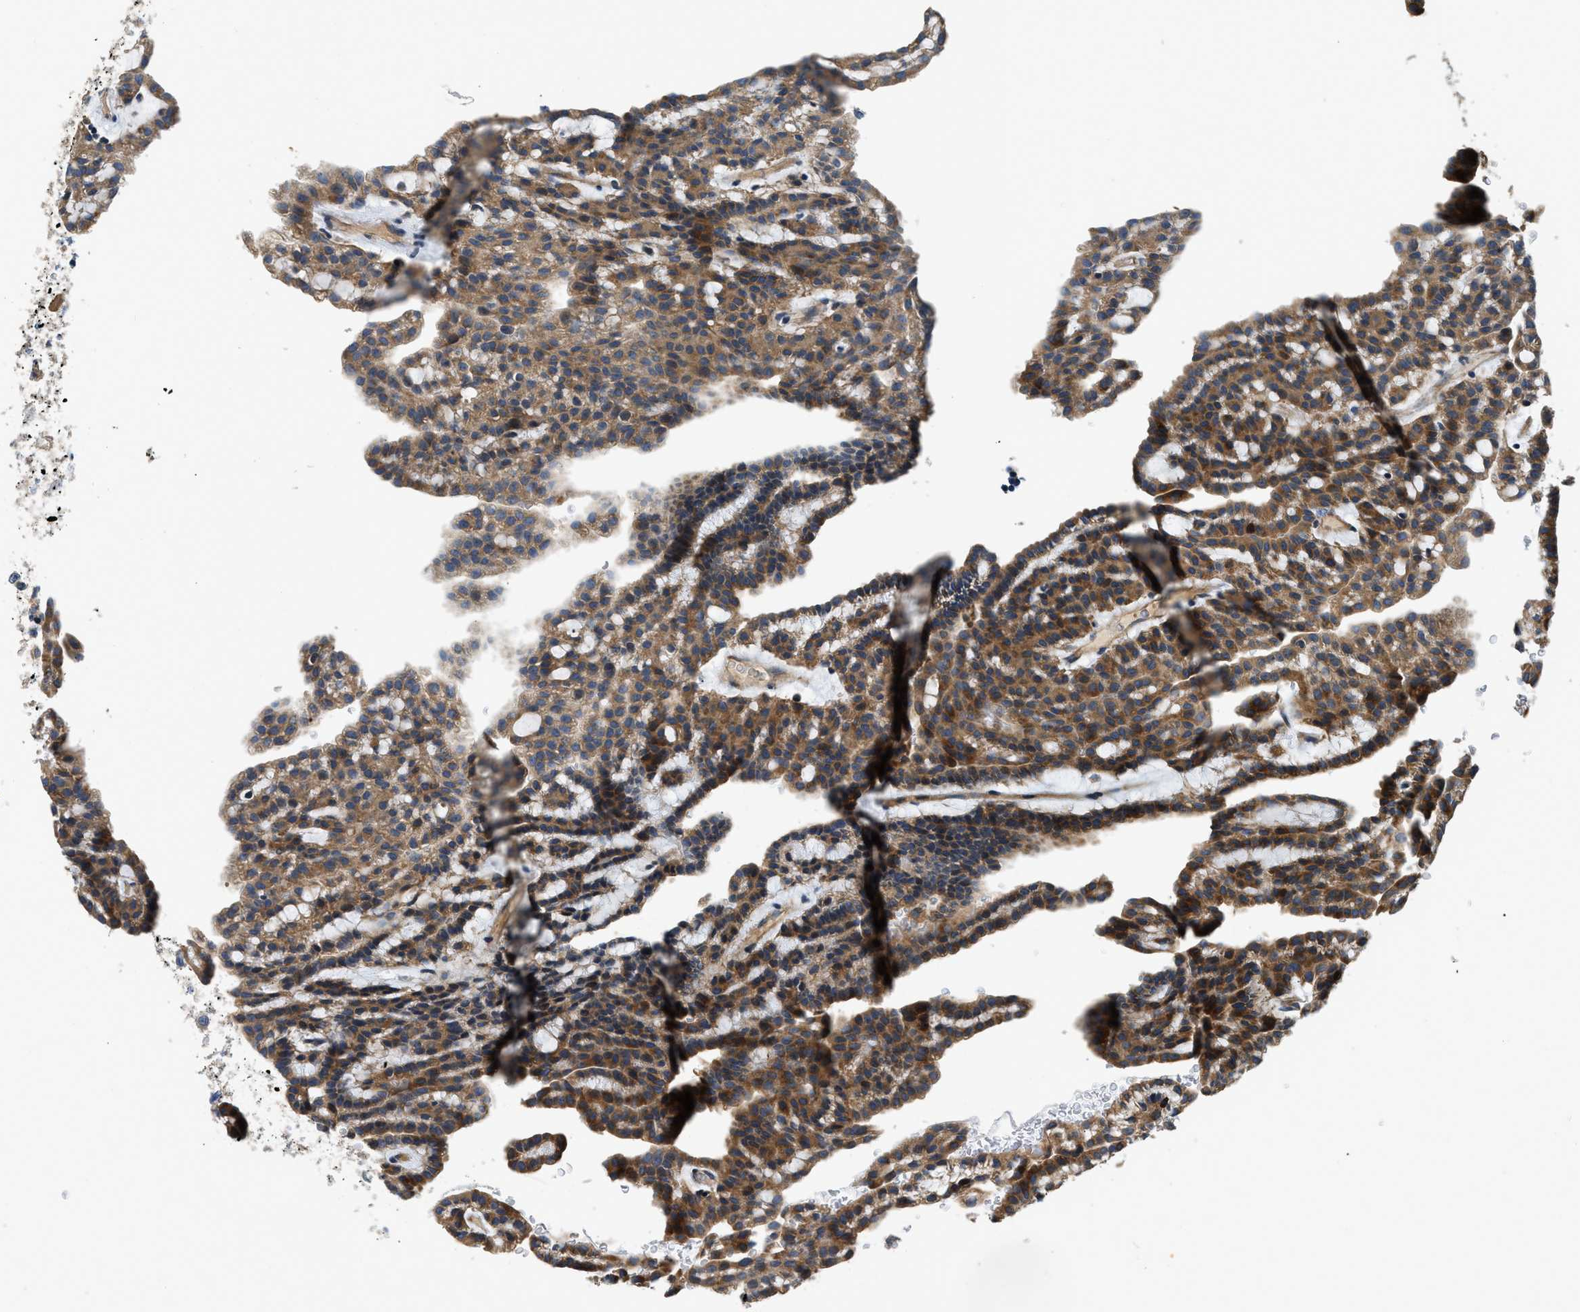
{"staining": {"intensity": "moderate", "quantity": "25%-75%", "location": "cytoplasmic/membranous"}, "tissue": "renal cancer", "cell_type": "Tumor cells", "image_type": "cancer", "snomed": [{"axis": "morphology", "description": "Adenocarcinoma, NOS"}, {"axis": "topography", "description": "Kidney"}], "caption": "IHC histopathology image of neoplastic tissue: human adenocarcinoma (renal) stained using immunohistochemistry (IHC) reveals medium levels of moderate protein expression localized specifically in the cytoplasmic/membranous of tumor cells, appearing as a cytoplasmic/membranous brown color.", "gene": "IL3RA", "patient": {"sex": "male", "age": 63}}